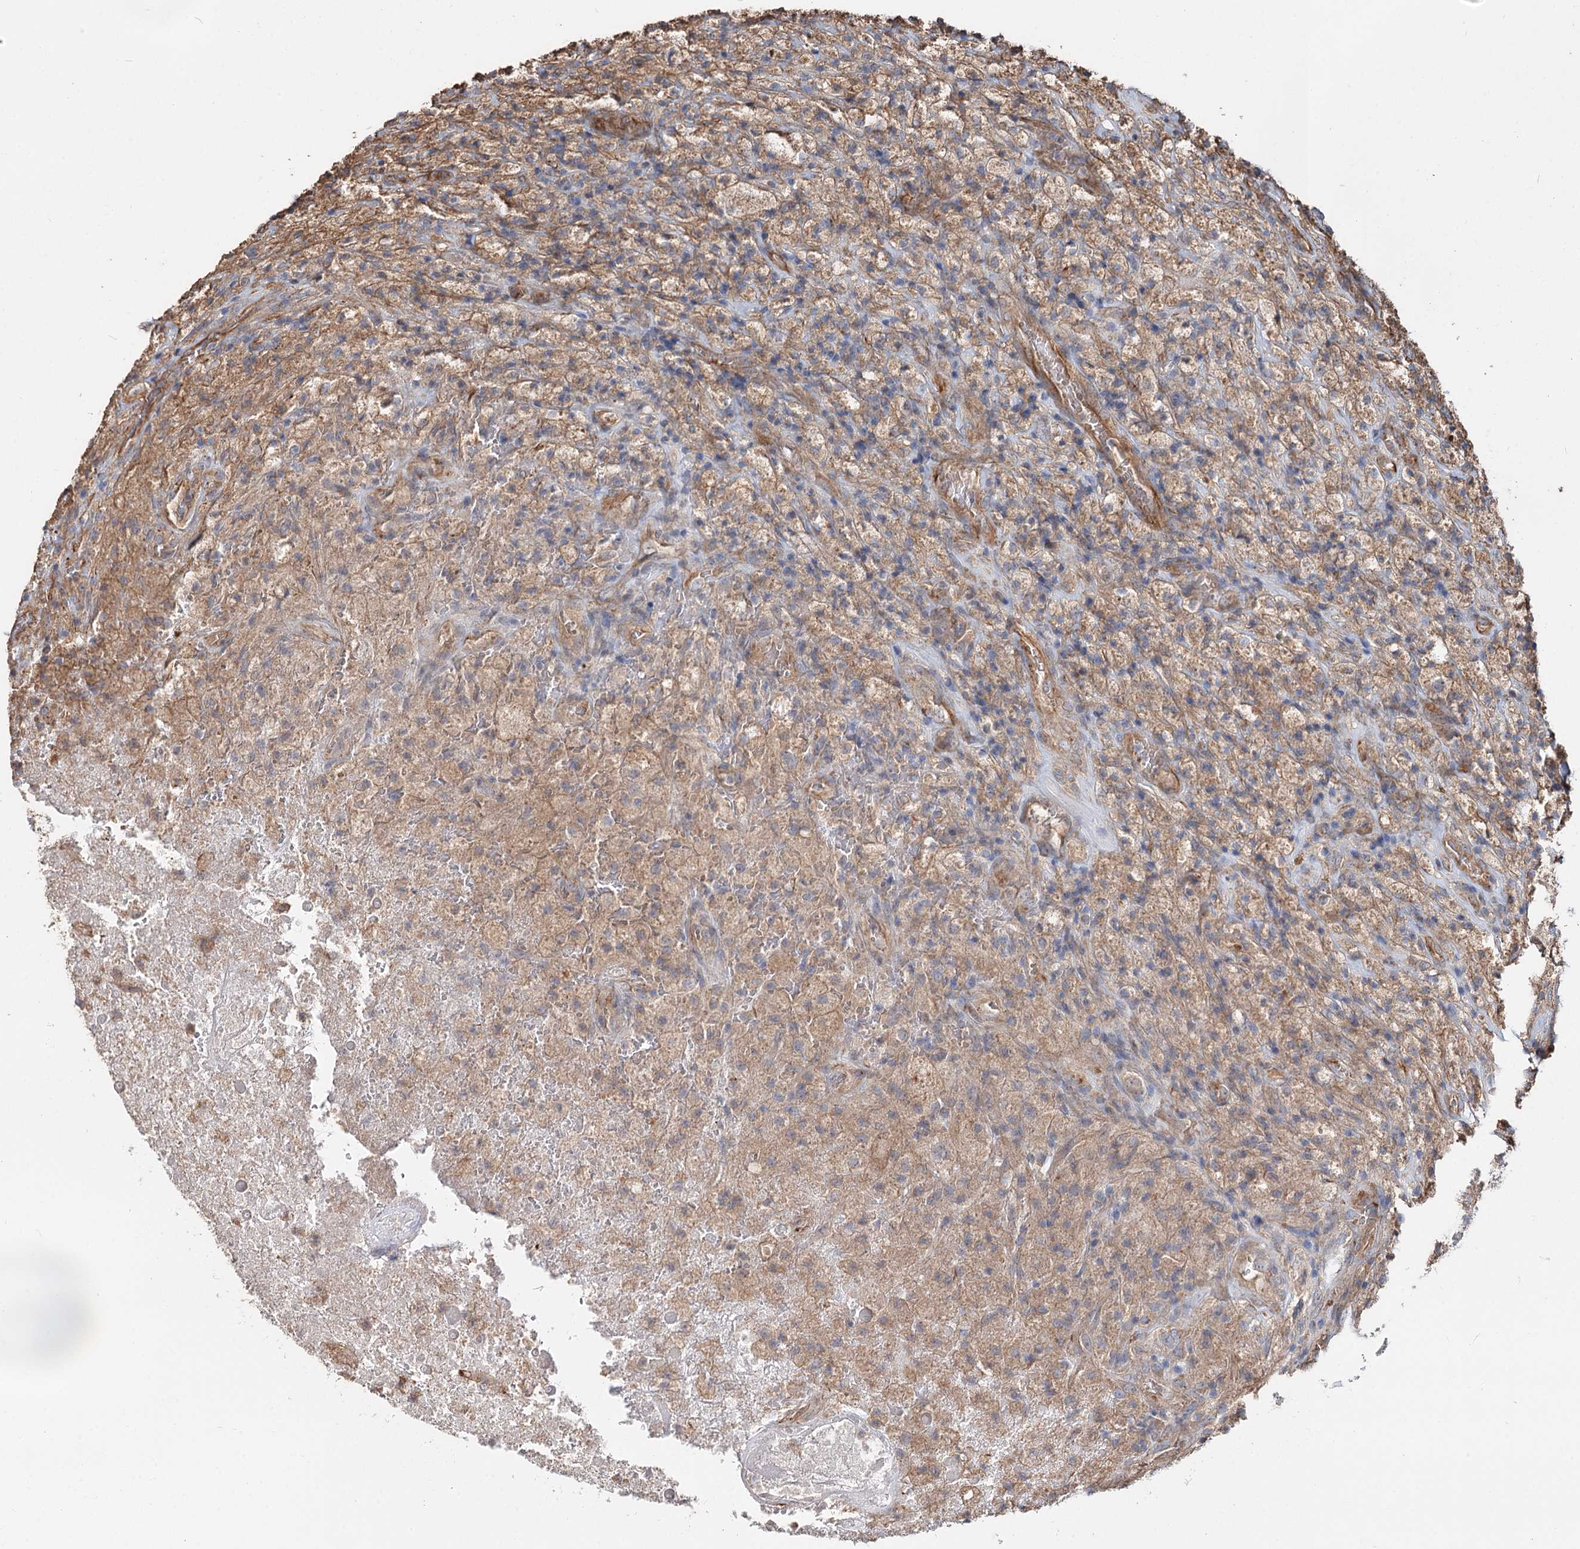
{"staining": {"intensity": "weak", "quantity": "25%-75%", "location": "cytoplasmic/membranous"}, "tissue": "glioma", "cell_type": "Tumor cells", "image_type": "cancer", "snomed": [{"axis": "morphology", "description": "Glioma, malignant, High grade"}, {"axis": "topography", "description": "Brain"}], "caption": "Protein staining of glioma tissue demonstrates weak cytoplasmic/membranous staining in about 25%-75% of tumor cells.", "gene": "SPART", "patient": {"sex": "male", "age": 69}}